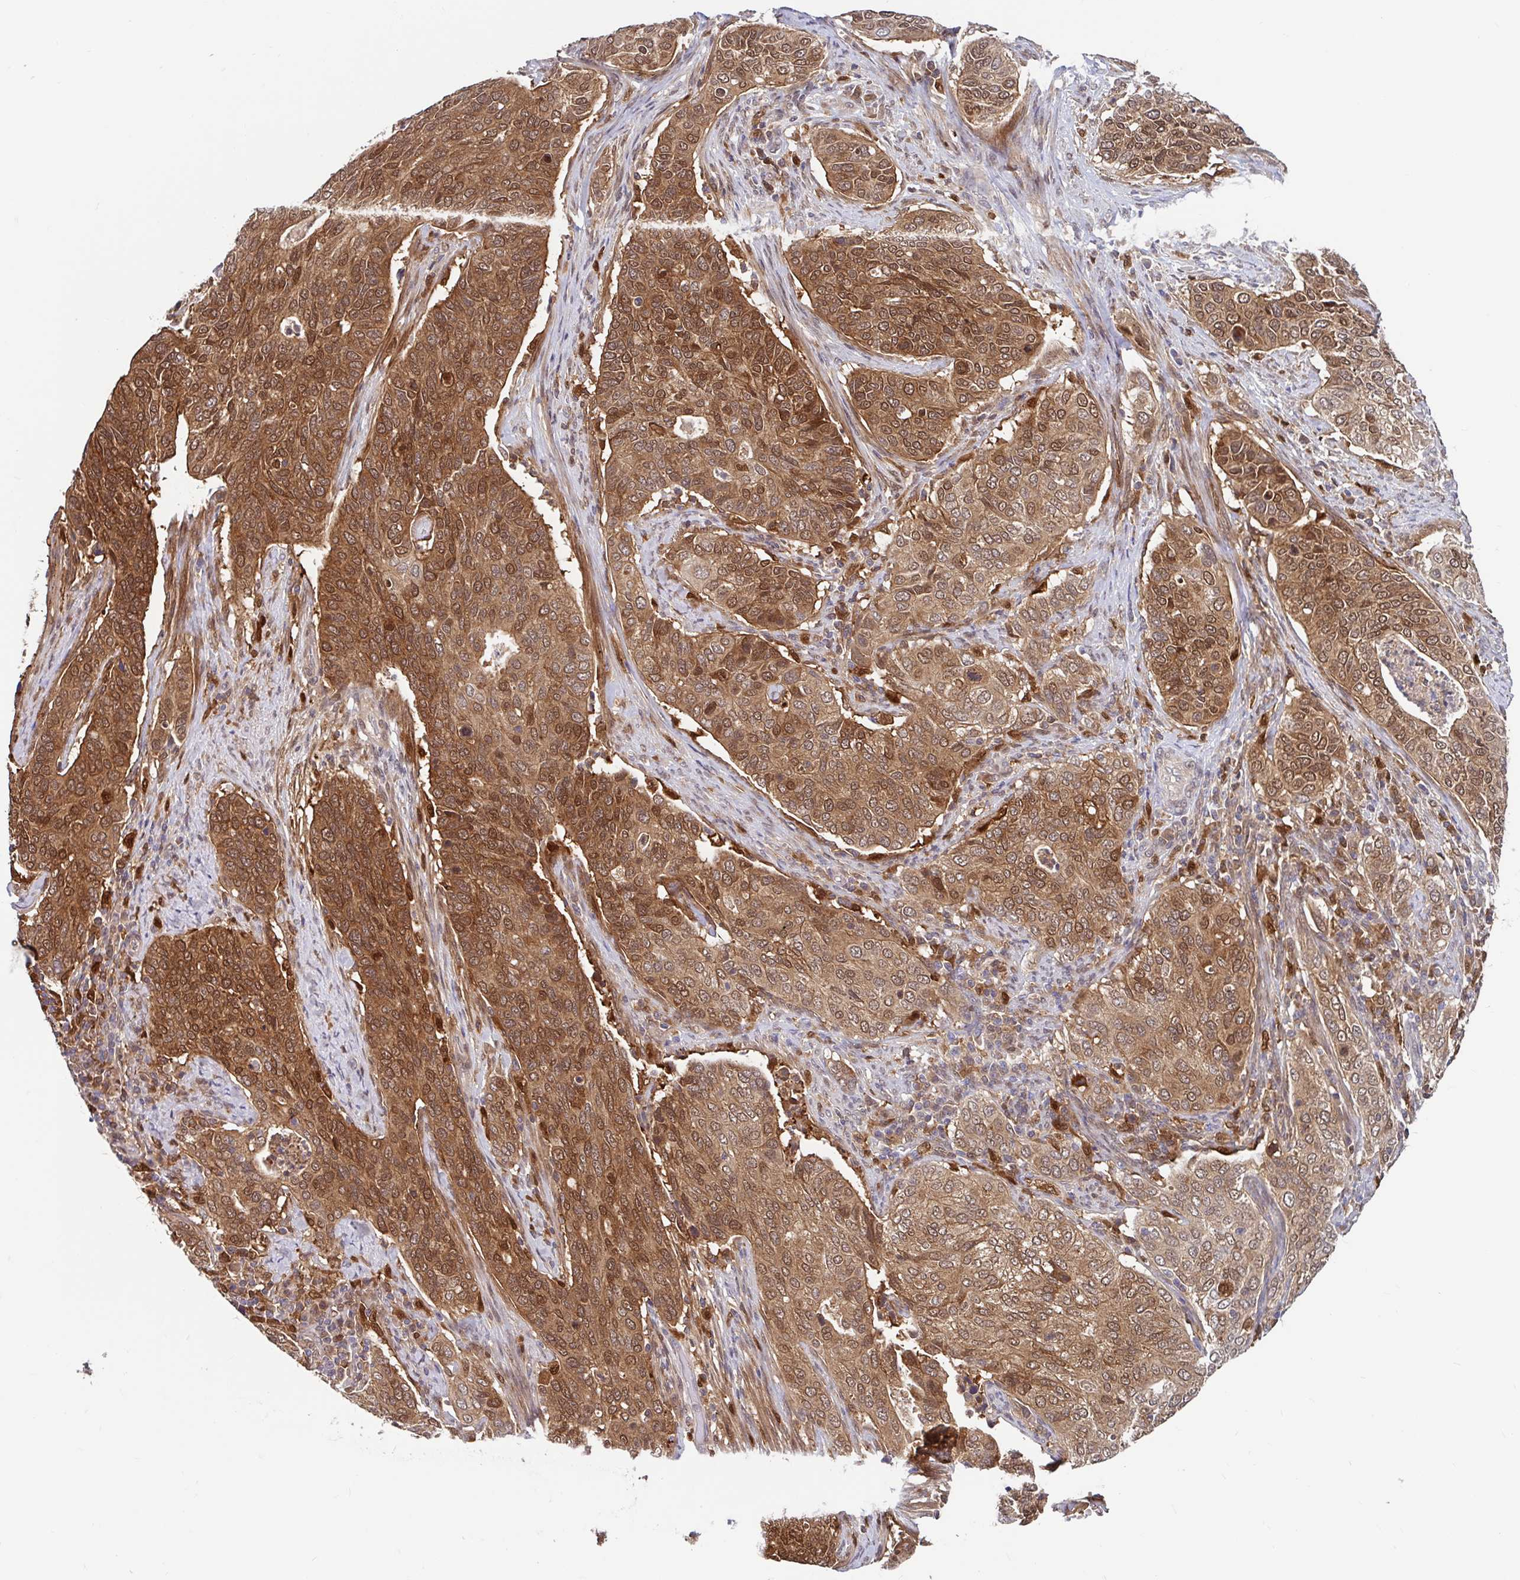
{"staining": {"intensity": "moderate", "quantity": ">75%", "location": "cytoplasmic/membranous,nuclear"}, "tissue": "cervical cancer", "cell_type": "Tumor cells", "image_type": "cancer", "snomed": [{"axis": "morphology", "description": "Squamous cell carcinoma, NOS"}, {"axis": "topography", "description": "Cervix"}], "caption": "IHC of human squamous cell carcinoma (cervical) exhibits medium levels of moderate cytoplasmic/membranous and nuclear staining in about >75% of tumor cells.", "gene": "BLVRA", "patient": {"sex": "female", "age": 38}}